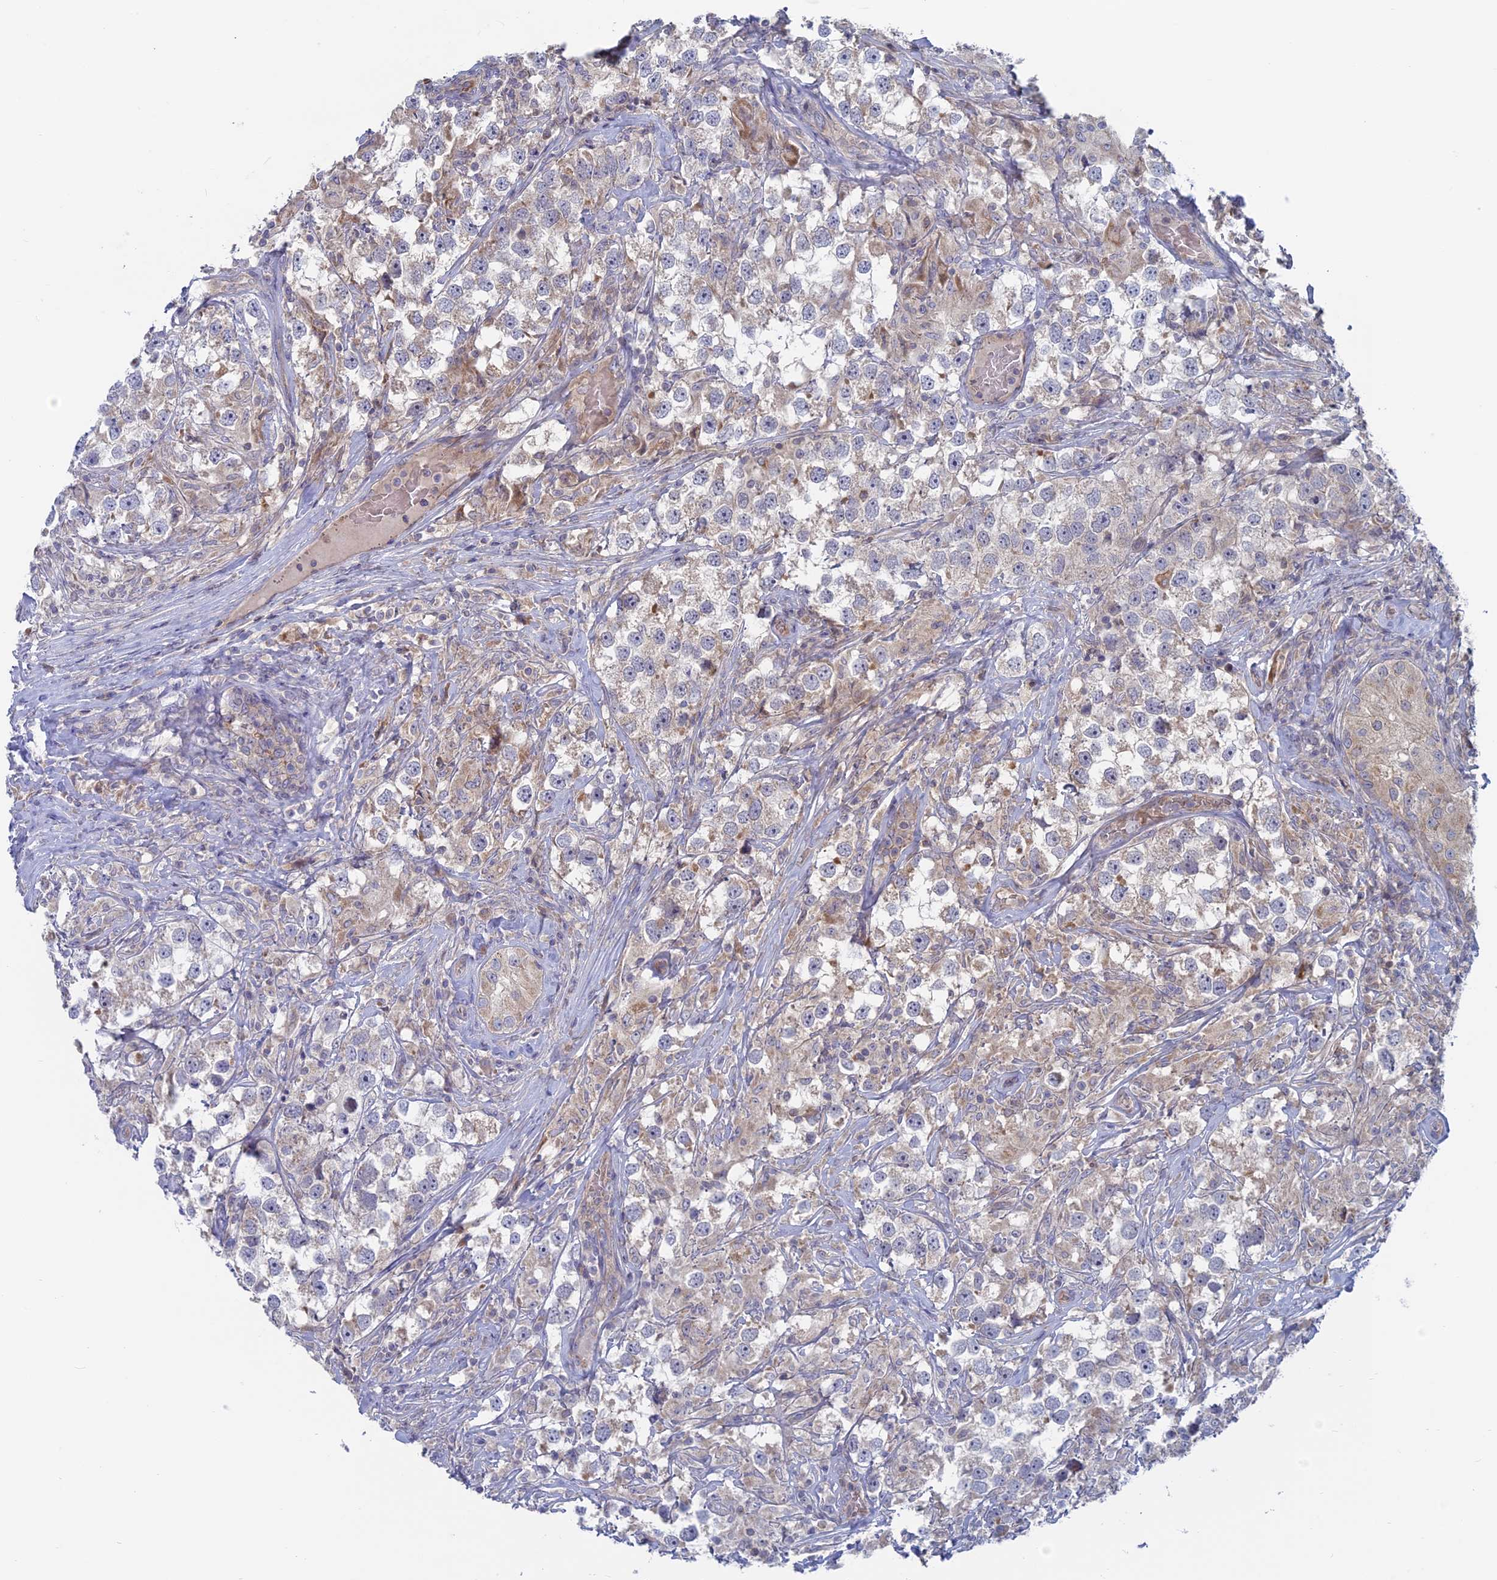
{"staining": {"intensity": "weak", "quantity": "<25%", "location": "cytoplasmic/membranous"}, "tissue": "testis cancer", "cell_type": "Tumor cells", "image_type": "cancer", "snomed": [{"axis": "morphology", "description": "Seminoma, NOS"}, {"axis": "topography", "description": "Testis"}], "caption": "A photomicrograph of testis cancer (seminoma) stained for a protein shows no brown staining in tumor cells.", "gene": "TBC1D30", "patient": {"sex": "male", "age": 46}}